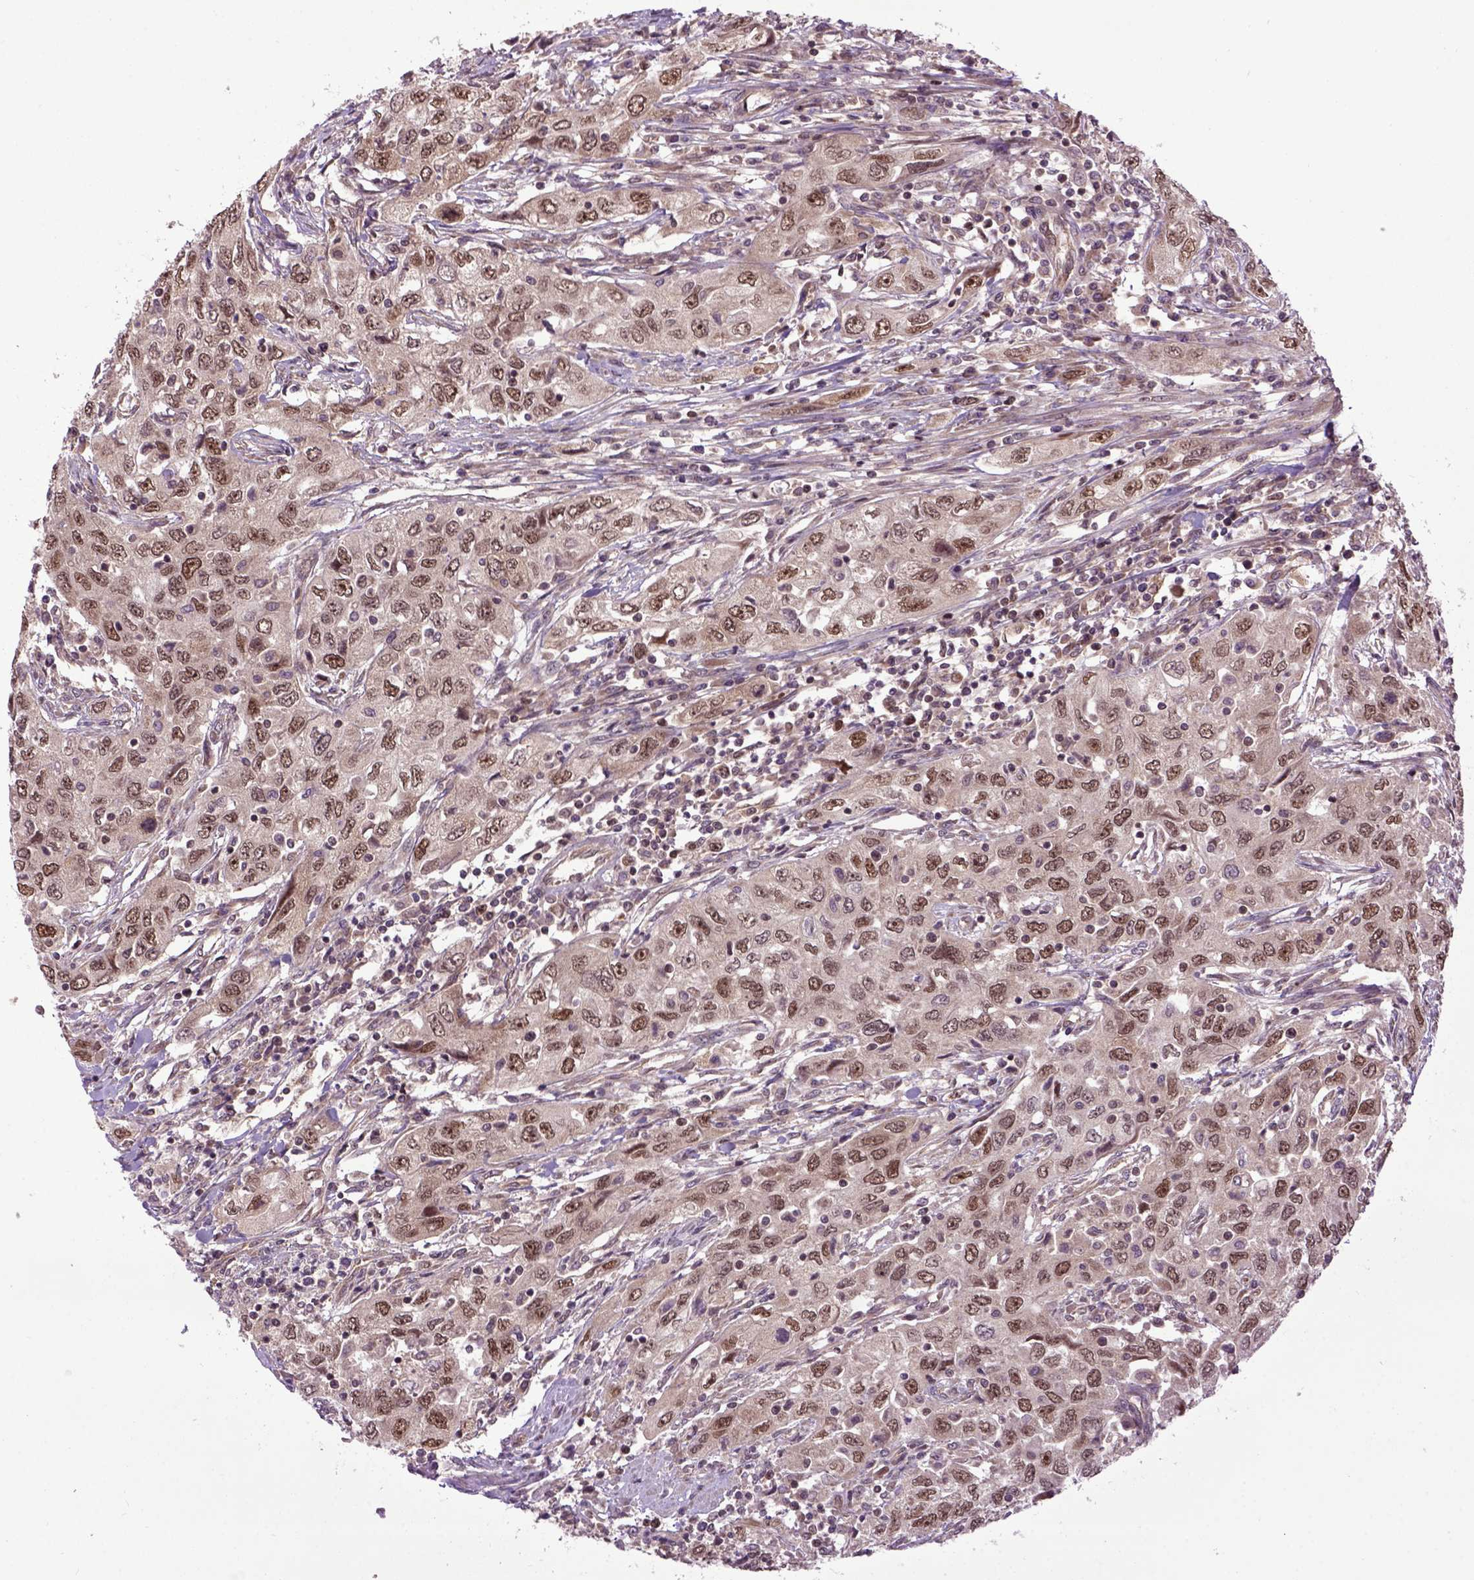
{"staining": {"intensity": "moderate", "quantity": ">75%", "location": "nuclear"}, "tissue": "urothelial cancer", "cell_type": "Tumor cells", "image_type": "cancer", "snomed": [{"axis": "morphology", "description": "Urothelial carcinoma, High grade"}, {"axis": "topography", "description": "Urinary bladder"}], "caption": "Immunohistochemical staining of urothelial cancer reveals moderate nuclear protein expression in about >75% of tumor cells. Immunohistochemistry stains the protein of interest in brown and the nuclei are stained blue.", "gene": "WDR48", "patient": {"sex": "male", "age": 76}}